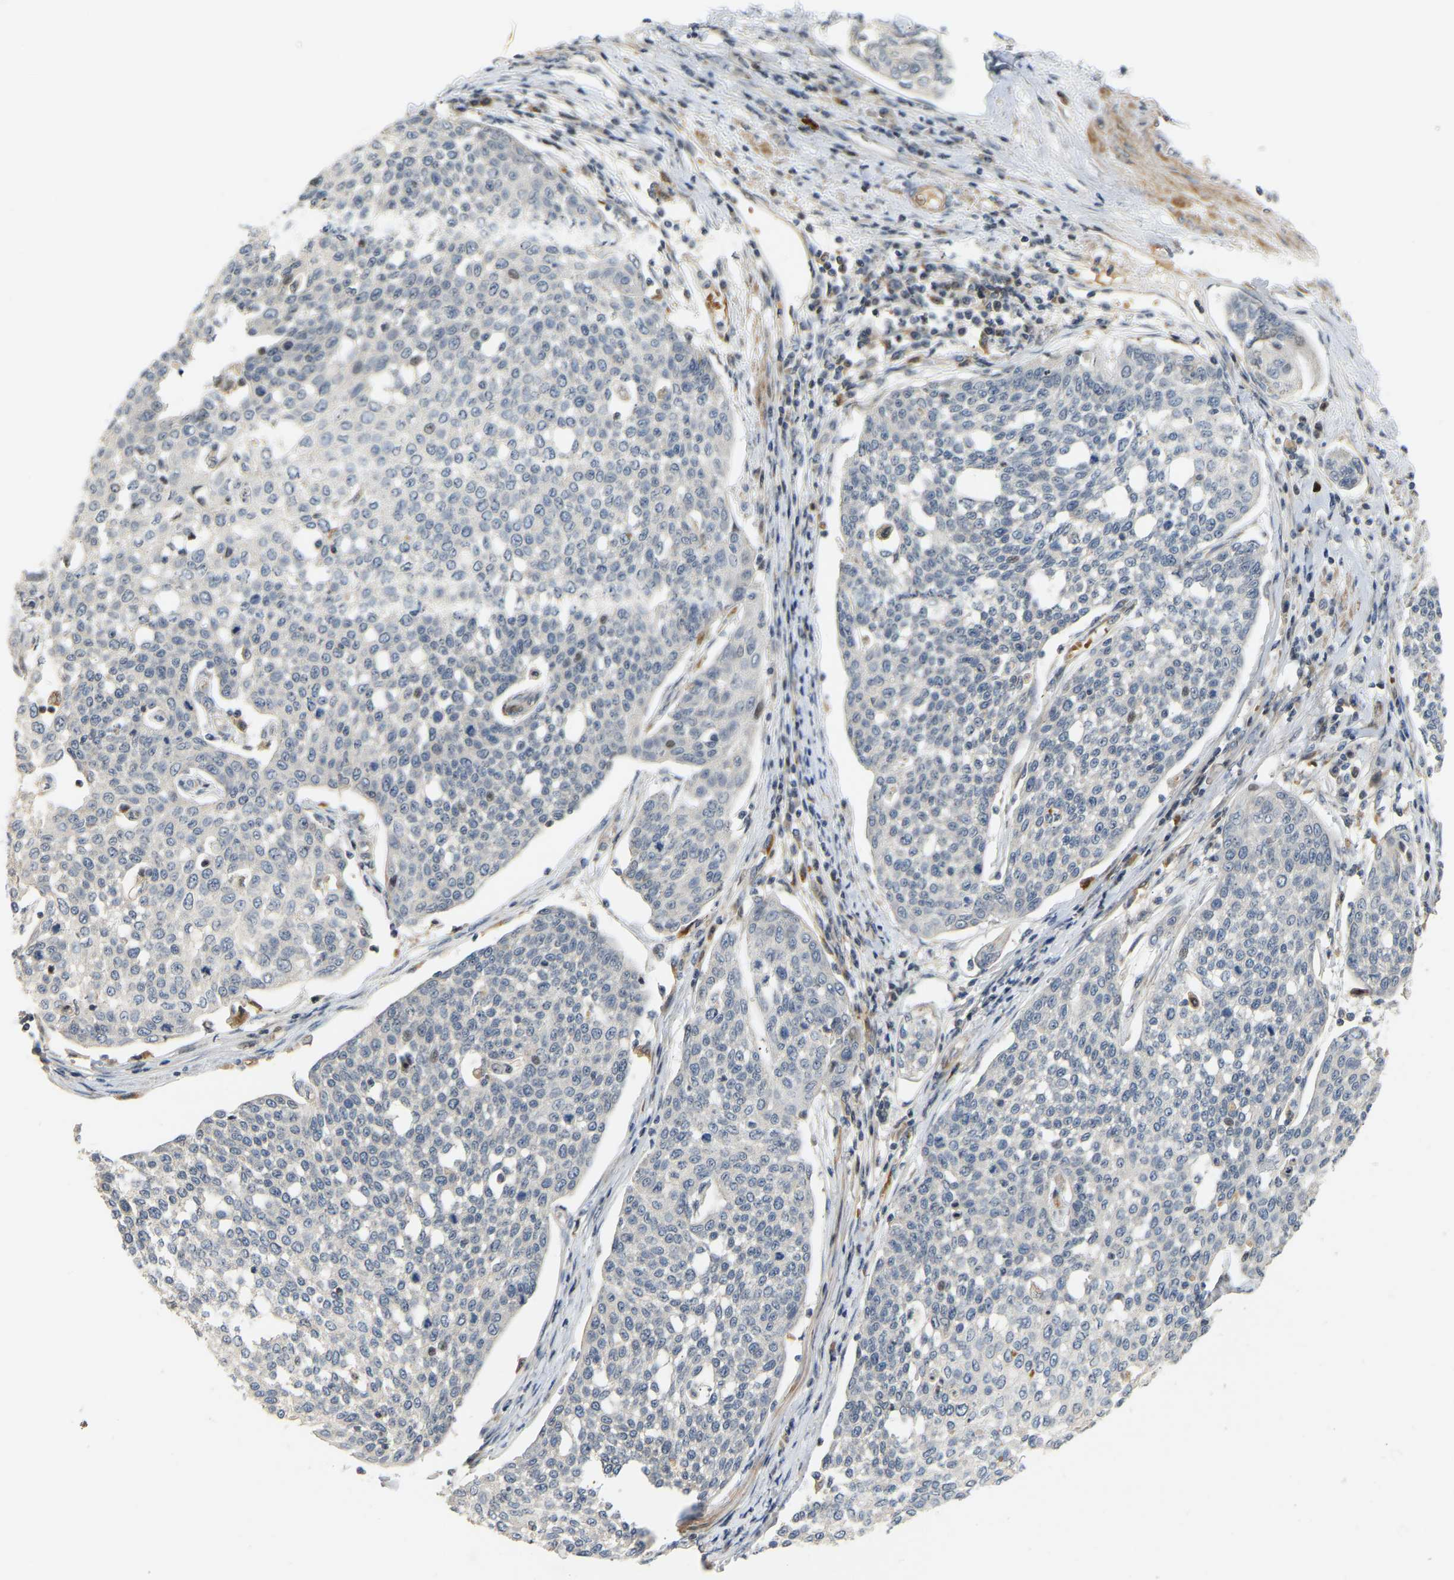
{"staining": {"intensity": "negative", "quantity": "none", "location": "none"}, "tissue": "cervical cancer", "cell_type": "Tumor cells", "image_type": "cancer", "snomed": [{"axis": "morphology", "description": "Squamous cell carcinoma, NOS"}, {"axis": "topography", "description": "Cervix"}], "caption": "This is a histopathology image of immunohistochemistry (IHC) staining of cervical cancer (squamous cell carcinoma), which shows no positivity in tumor cells. (DAB (3,3'-diaminobenzidine) immunohistochemistry with hematoxylin counter stain).", "gene": "POGLUT2", "patient": {"sex": "female", "age": 34}}